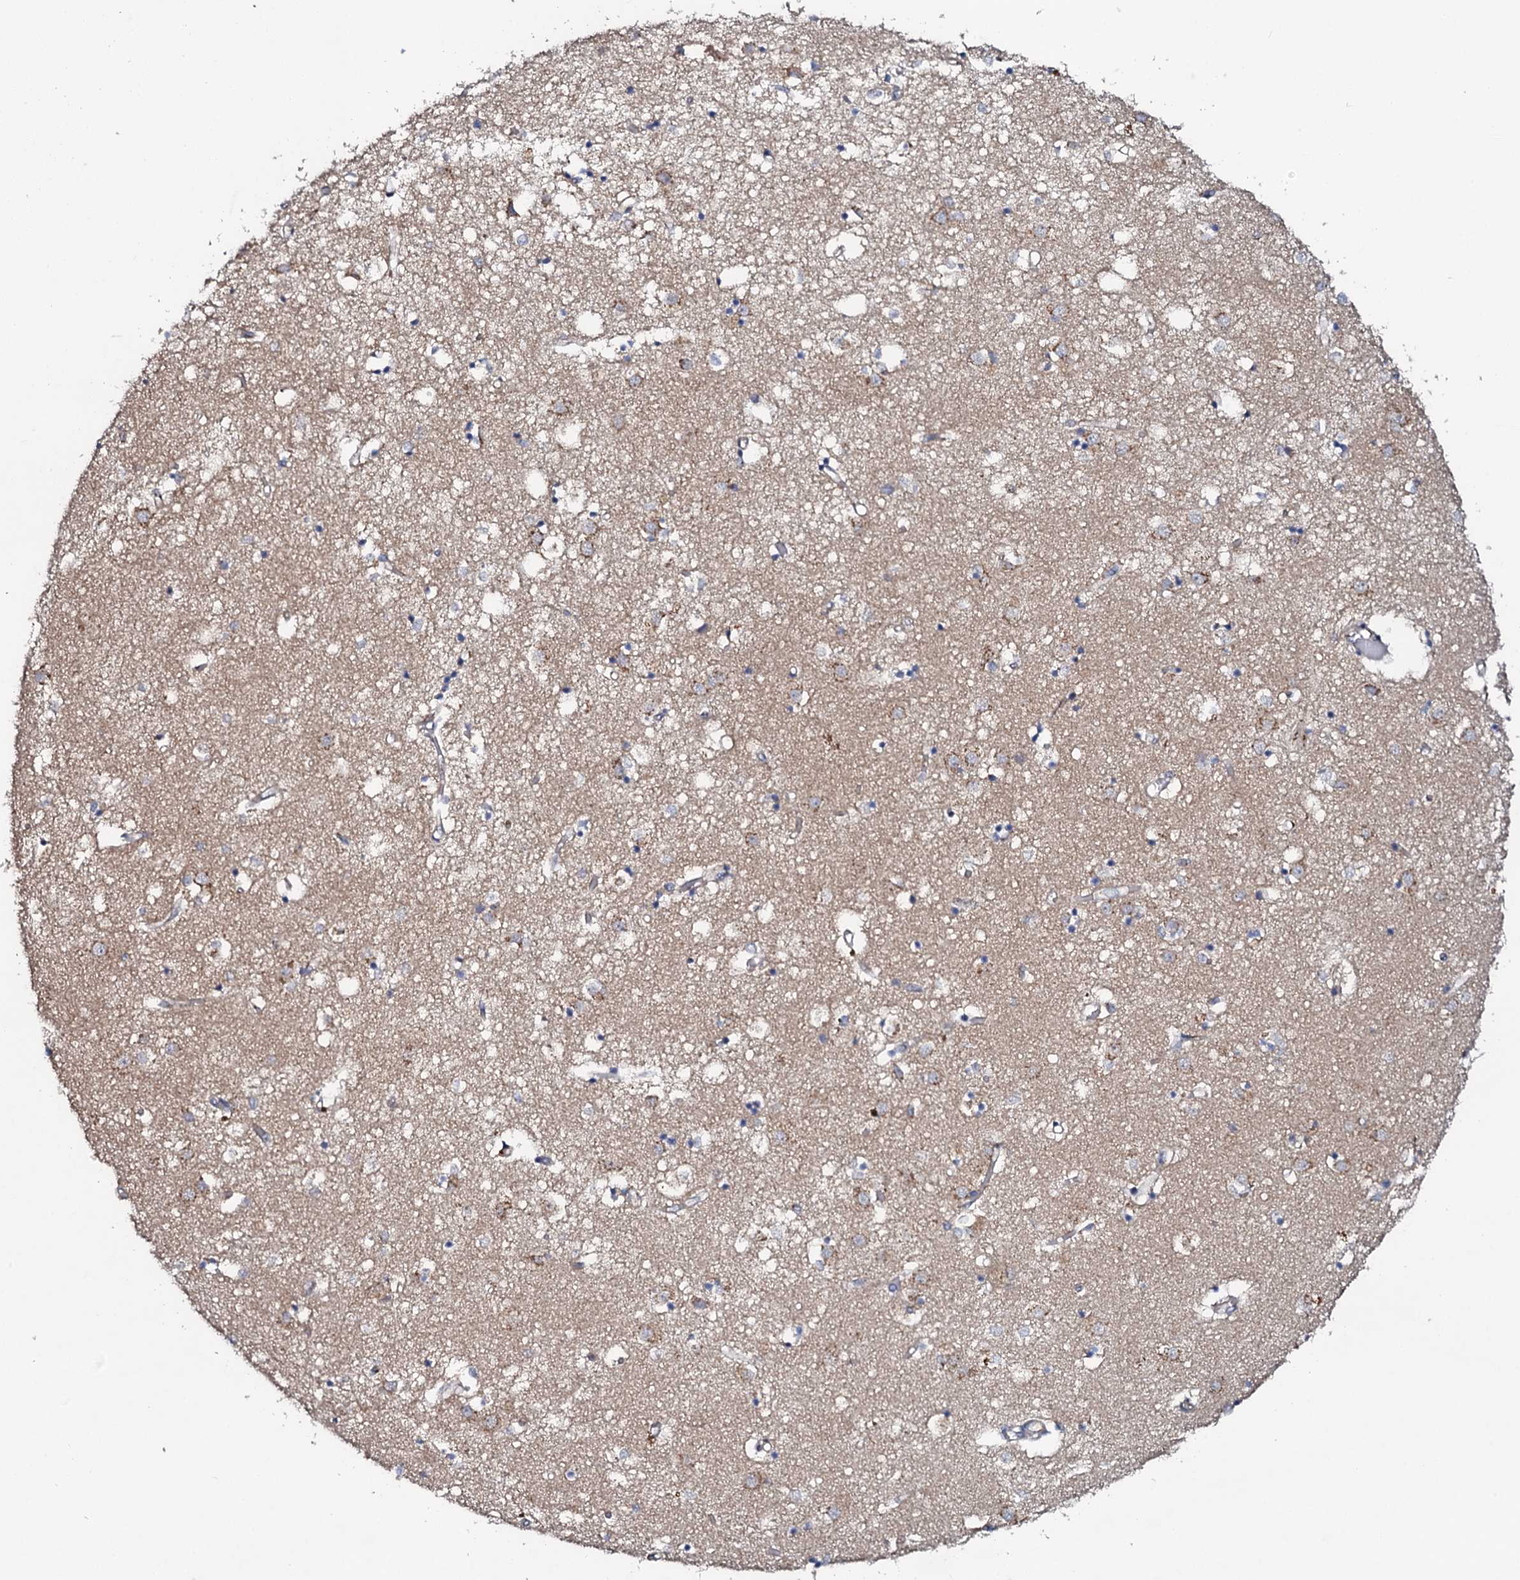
{"staining": {"intensity": "negative", "quantity": "none", "location": "none"}, "tissue": "caudate", "cell_type": "Glial cells", "image_type": "normal", "snomed": [{"axis": "morphology", "description": "Normal tissue, NOS"}, {"axis": "topography", "description": "Lateral ventricle wall"}], "caption": "The image shows no significant expression in glial cells of caudate. (Stains: DAB IHC with hematoxylin counter stain, Microscopy: brightfield microscopy at high magnification).", "gene": "GLCE", "patient": {"sex": "male", "age": 70}}